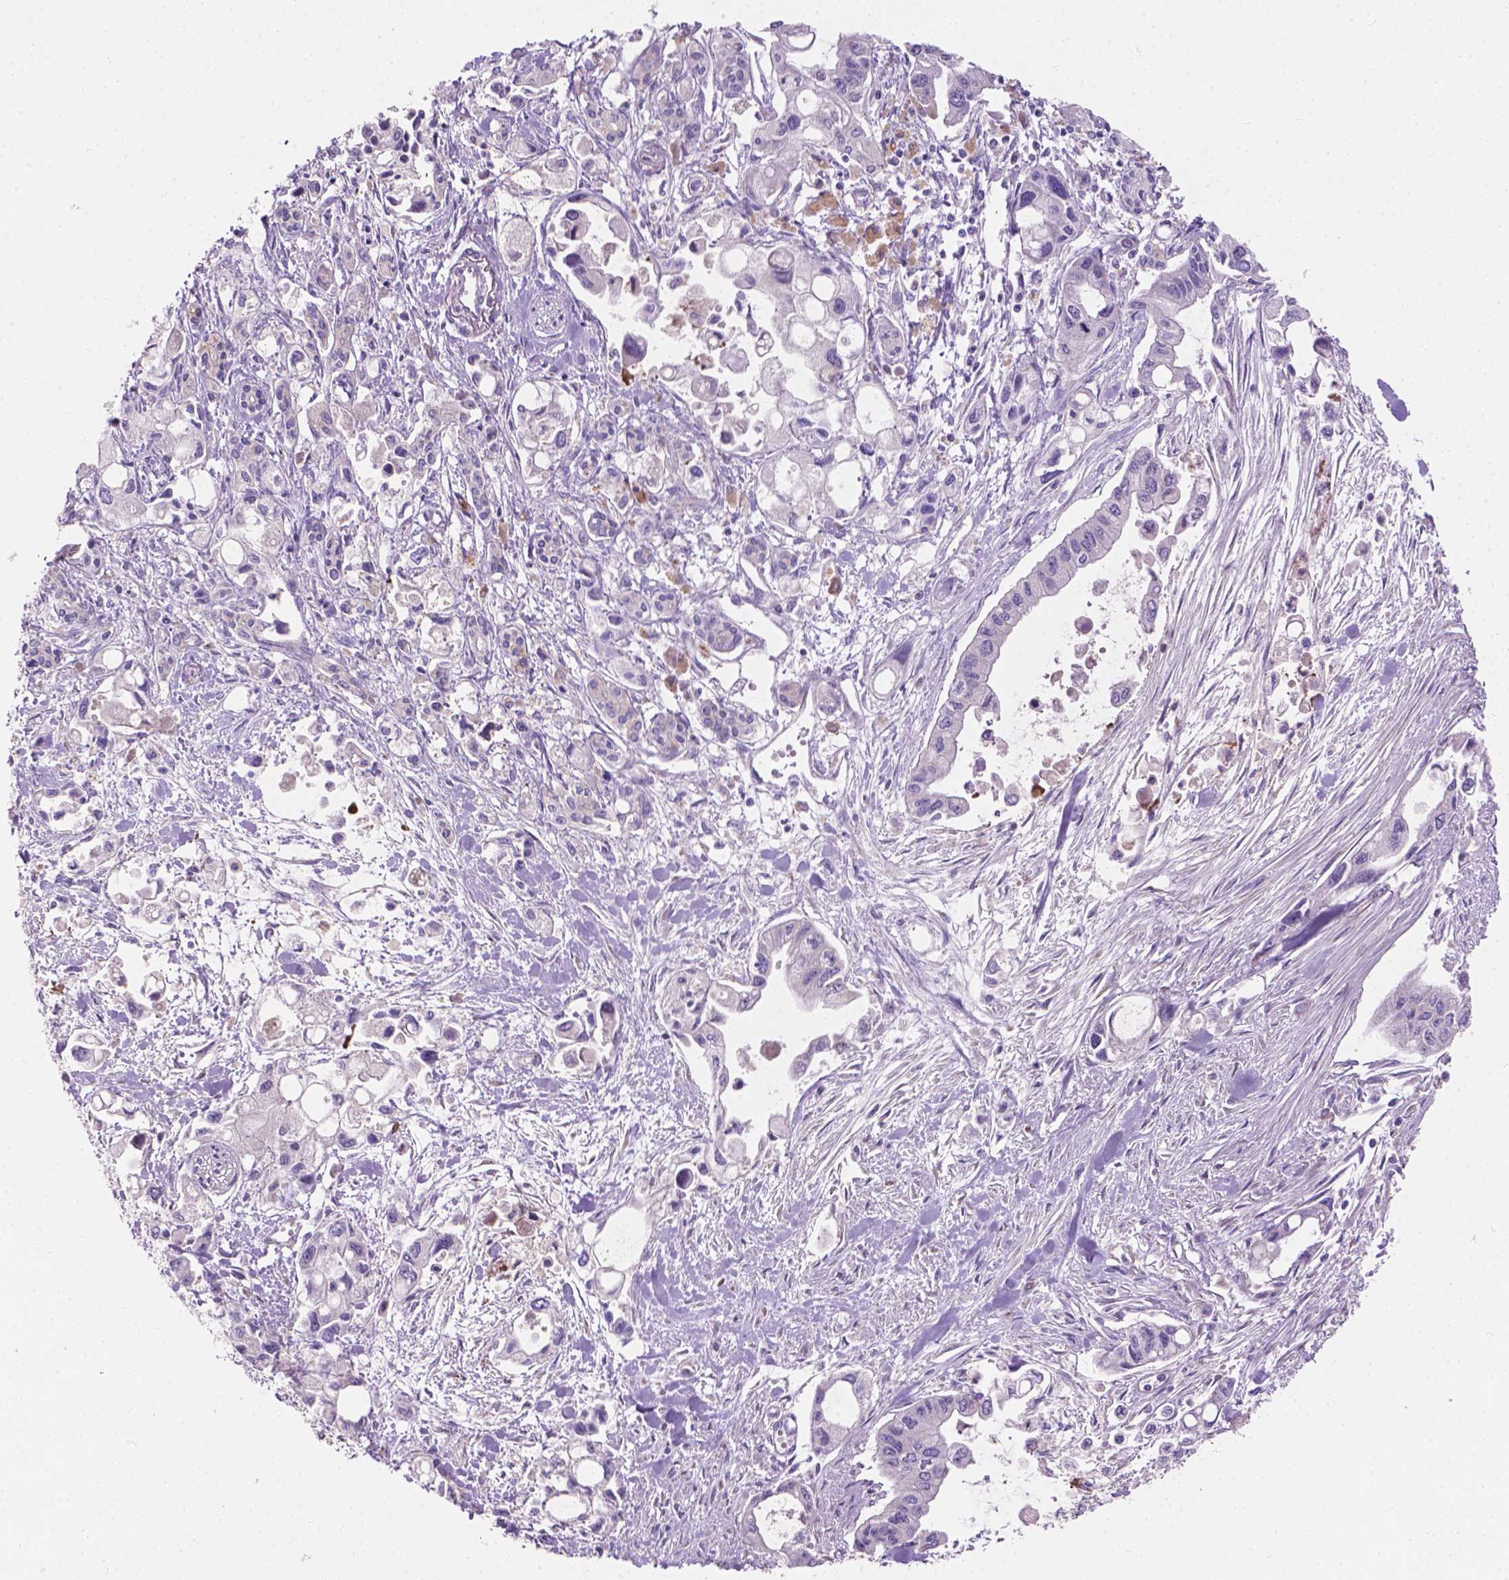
{"staining": {"intensity": "negative", "quantity": "none", "location": "none"}, "tissue": "pancreatic cancer", "cell_type": "Tumor cells", "image_type": "cancer", "snomed": [{"axis": "morphology", "description": "Adenocarcinoma, NOS"}, {"axis": "topography", "description": "Pancreas"}], "caption": "Tumor cells are negative for brown protein staining in adenocarcinoma (pancreatic).", "gene": "NOXO1", "patient": {"sex": "female", "age": 61}}